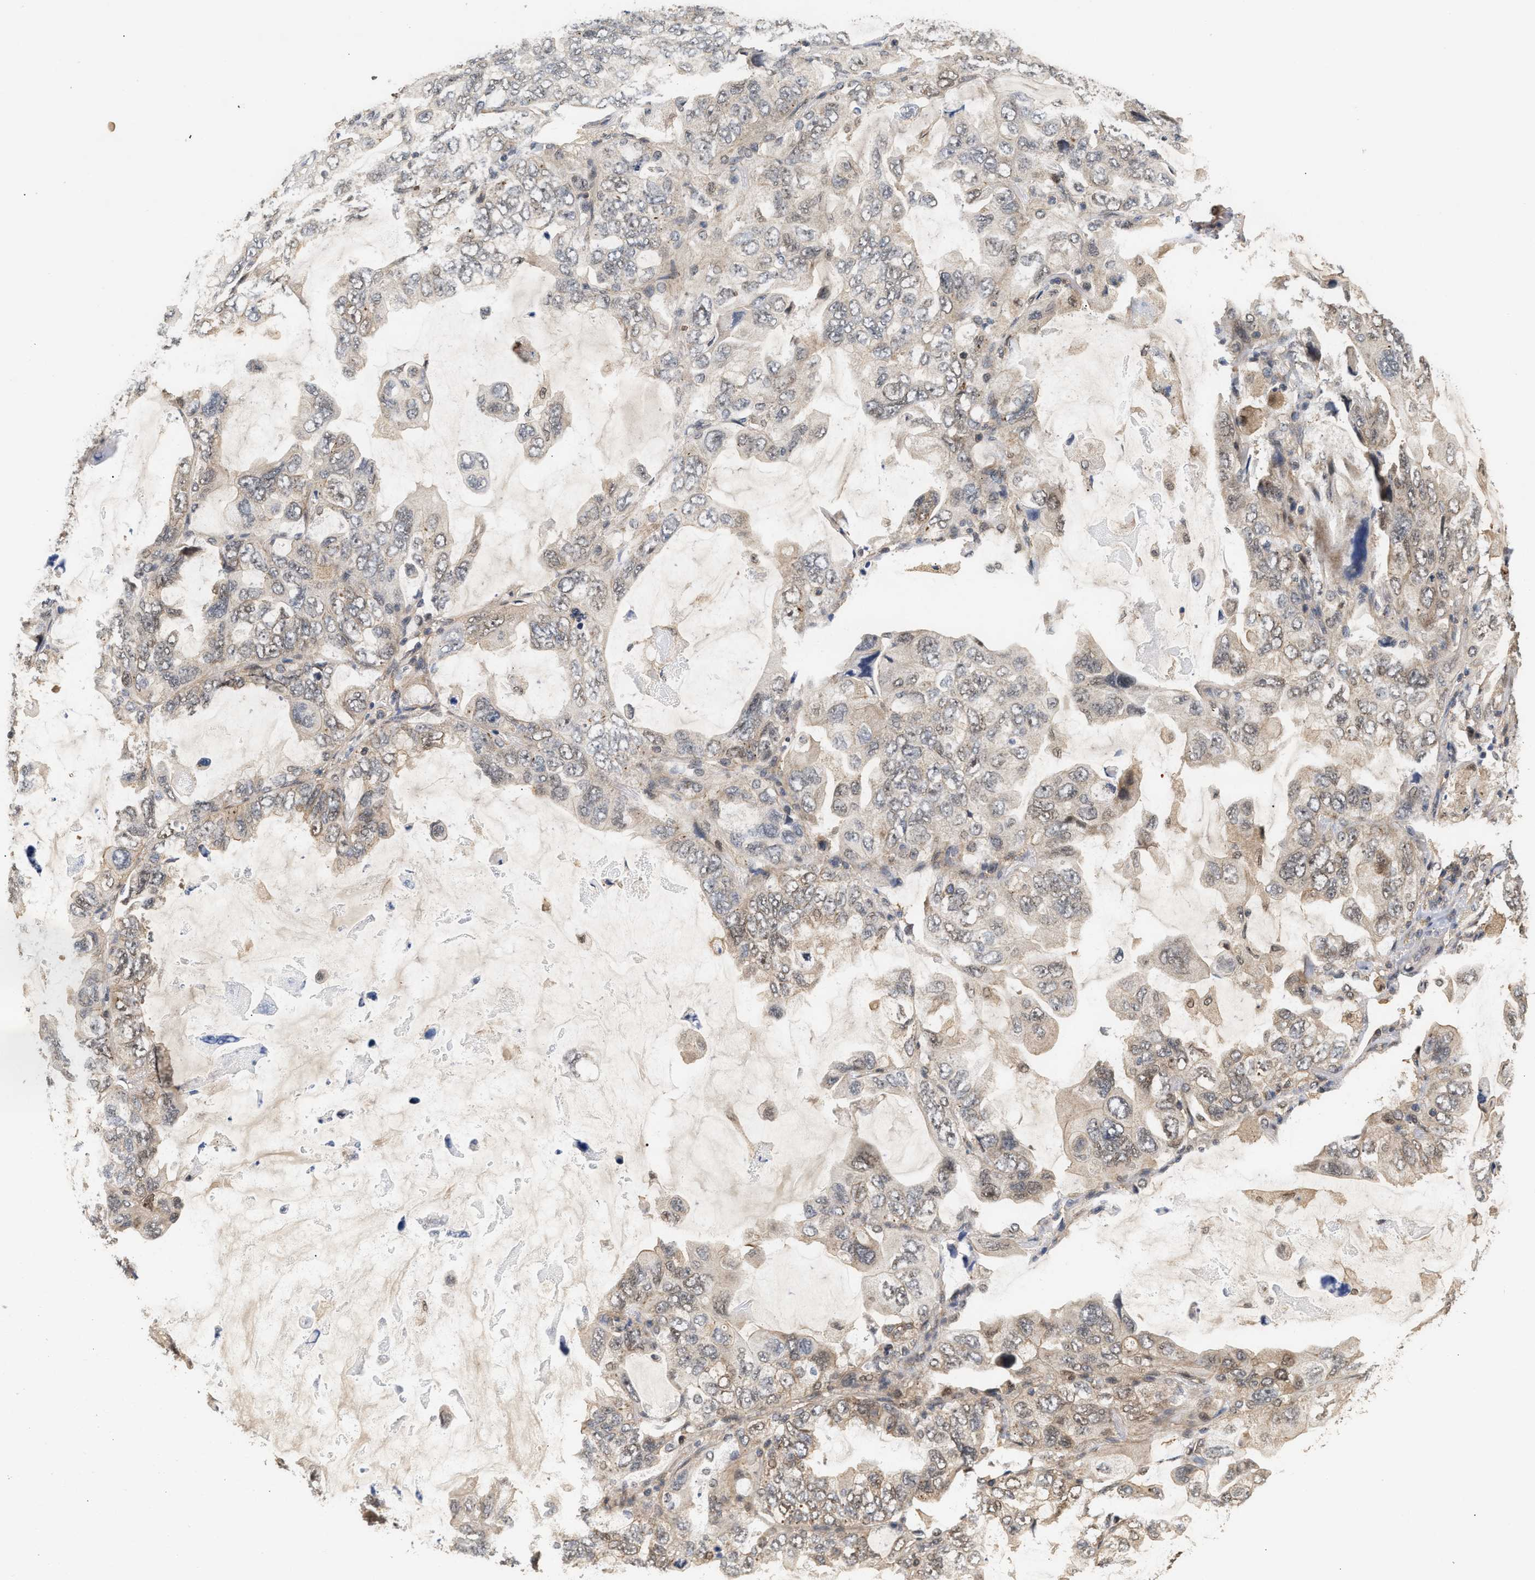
{"staining": {"intensity": "weak", "quantity": "25%-75%", "location": "cytoplasmic/membranous,nuclear"}, "tissue": "lung cancer", "cell_type": "Tumor cells", "image_type": "cancer", "snomed": [{"axis": "morphology", "description": "Squamous cell carcinoma, NOS"}, {"axis": "topography", "description": "Lung"}], "caption": "IHC (DAB) staining of lung squamous cell carcinoma reveals weak cytoplasmic/membranous and nuclear protein expression in about 25%-75% of tumor cells.", "gene": "ABHD5", "patient": {"sex": "female", "age": 73}}